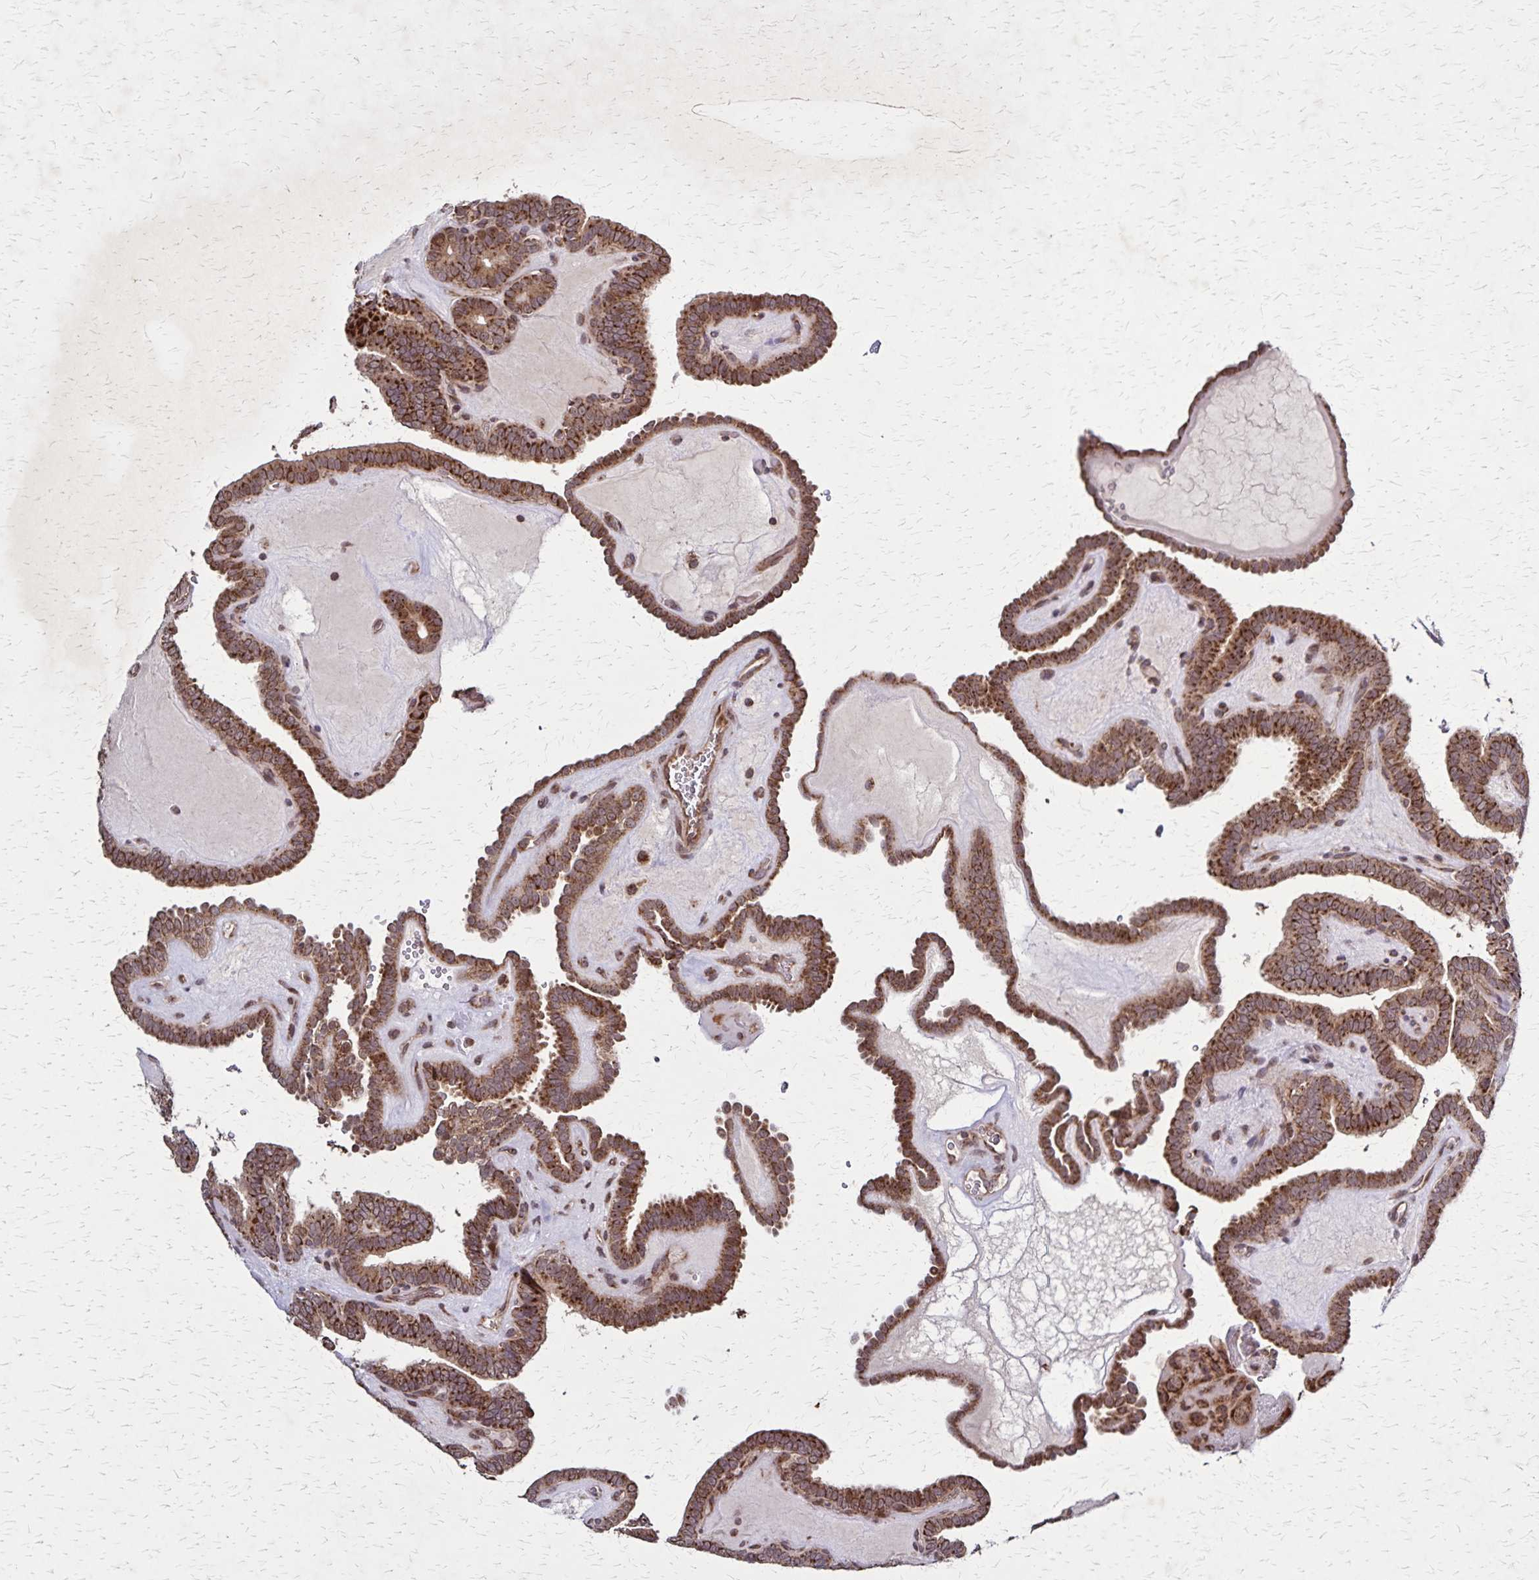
{"staining": {"intensity": "strong", "quantity": ">75%", "location": "cytoplasmic/membranous"}, "tissue": "thyroid cancer", "cell_type": "Tumor cells", "image_type": "cancer", "snomed": [{"axis": "morphology", "description": "Papillary adenocarcinoma, NOS"}, {"axis": "topography", "description": "Thyroid gland"}], "caption": "Tumor cells show strong cytoplasmic/membranous staining in about >75% of cells in thyroid papillary adenocarcinoma. (Brightfield microscopy of DAB IHC at high magnification).", "gene": "NFS1", "patient": {"sex": "female", "age": 21}}